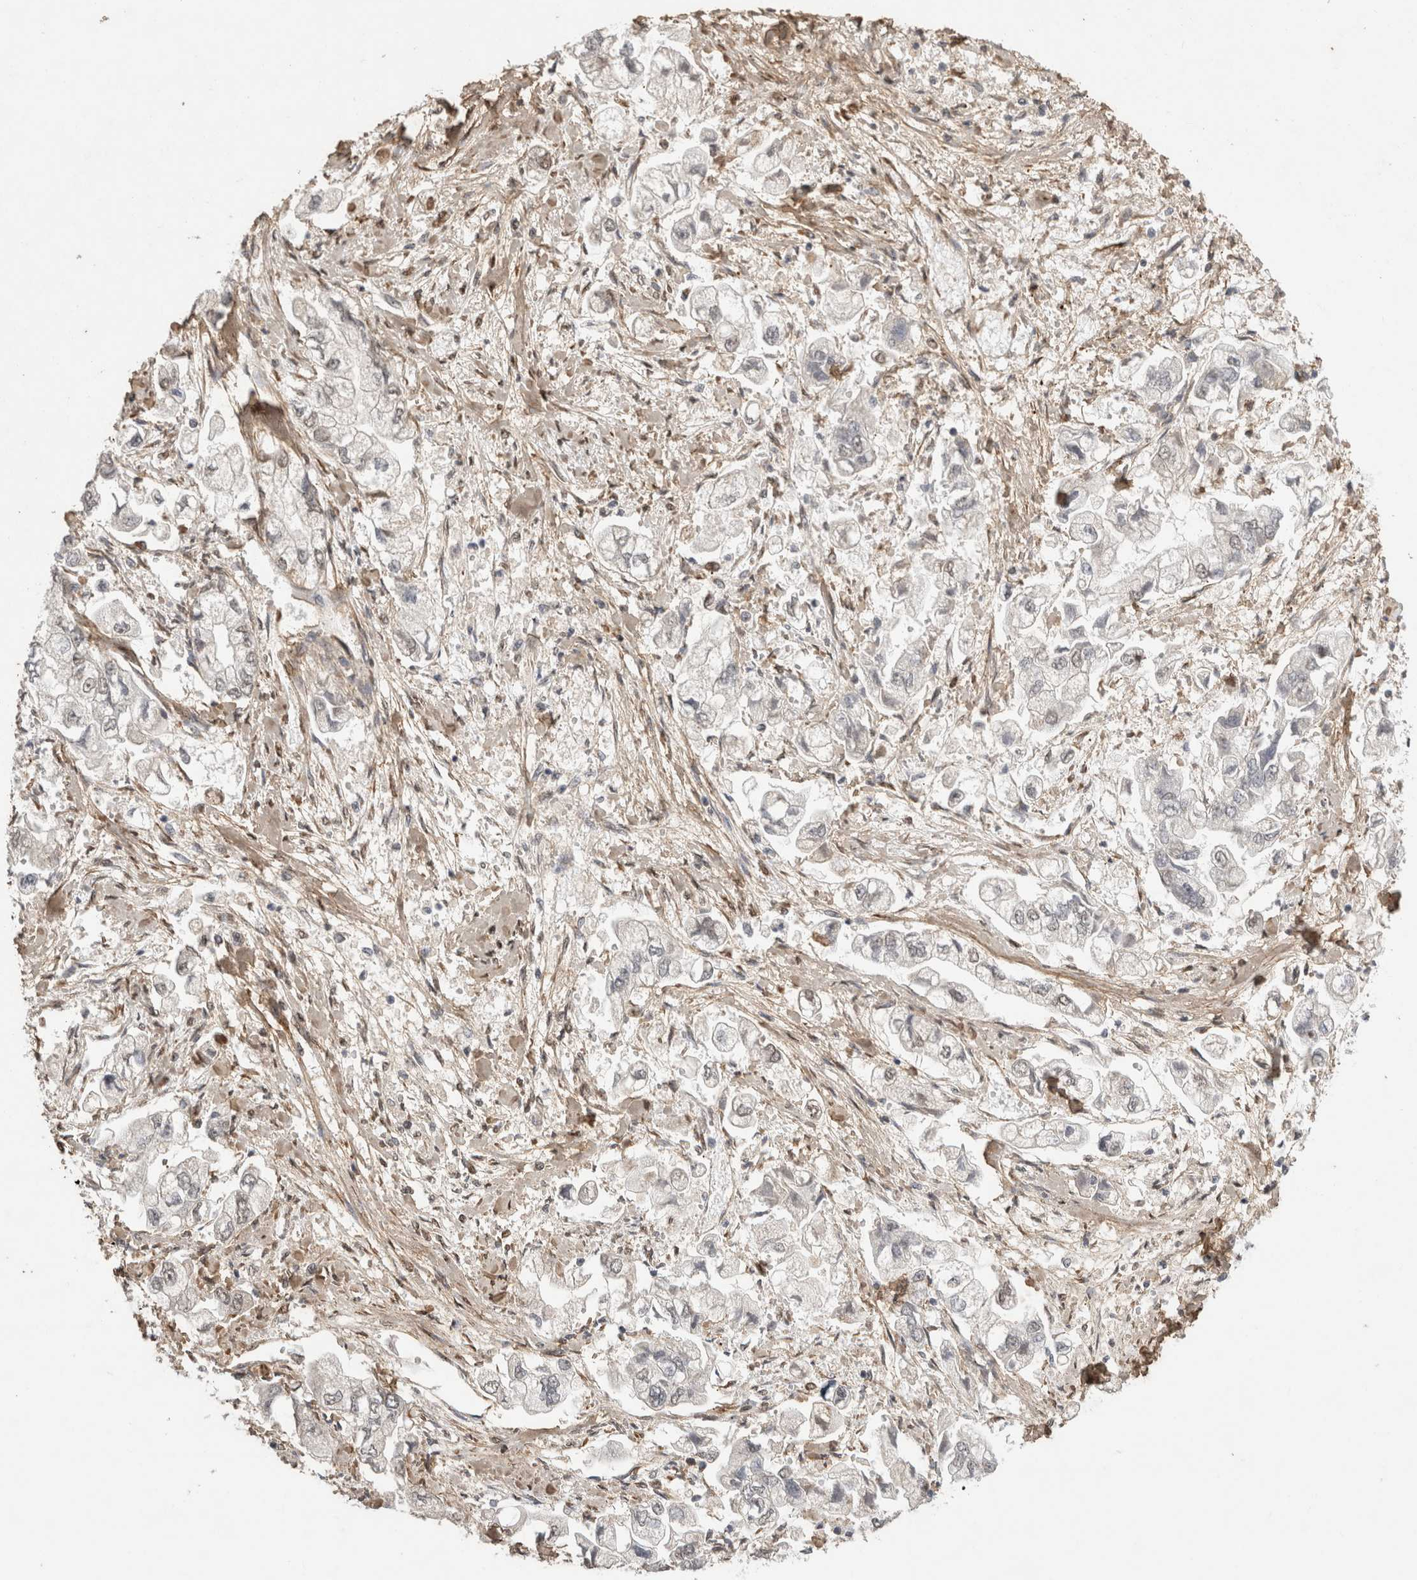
{"staining": {"intensity": "negative", "quantity": "none", "location": "none"}, "tissue": "stomach cancer", "cell_type": "Tumor cells", "image_type": "cancer", "snomed": [{"axis": "morphology", "description": "Normal tissue, NOS"}, {"axis": "morphology", "description": "Adenocarcinoma, NOS"}, {"axis": "topography", "description": "Stomach"}], "caption": "Micrograph shows no significant protein staining in tumor cells of stomach cancer (adenocarcinoma).", "gene": "C1QTNF5", "patient": {"sex": "male", "age": 62}}